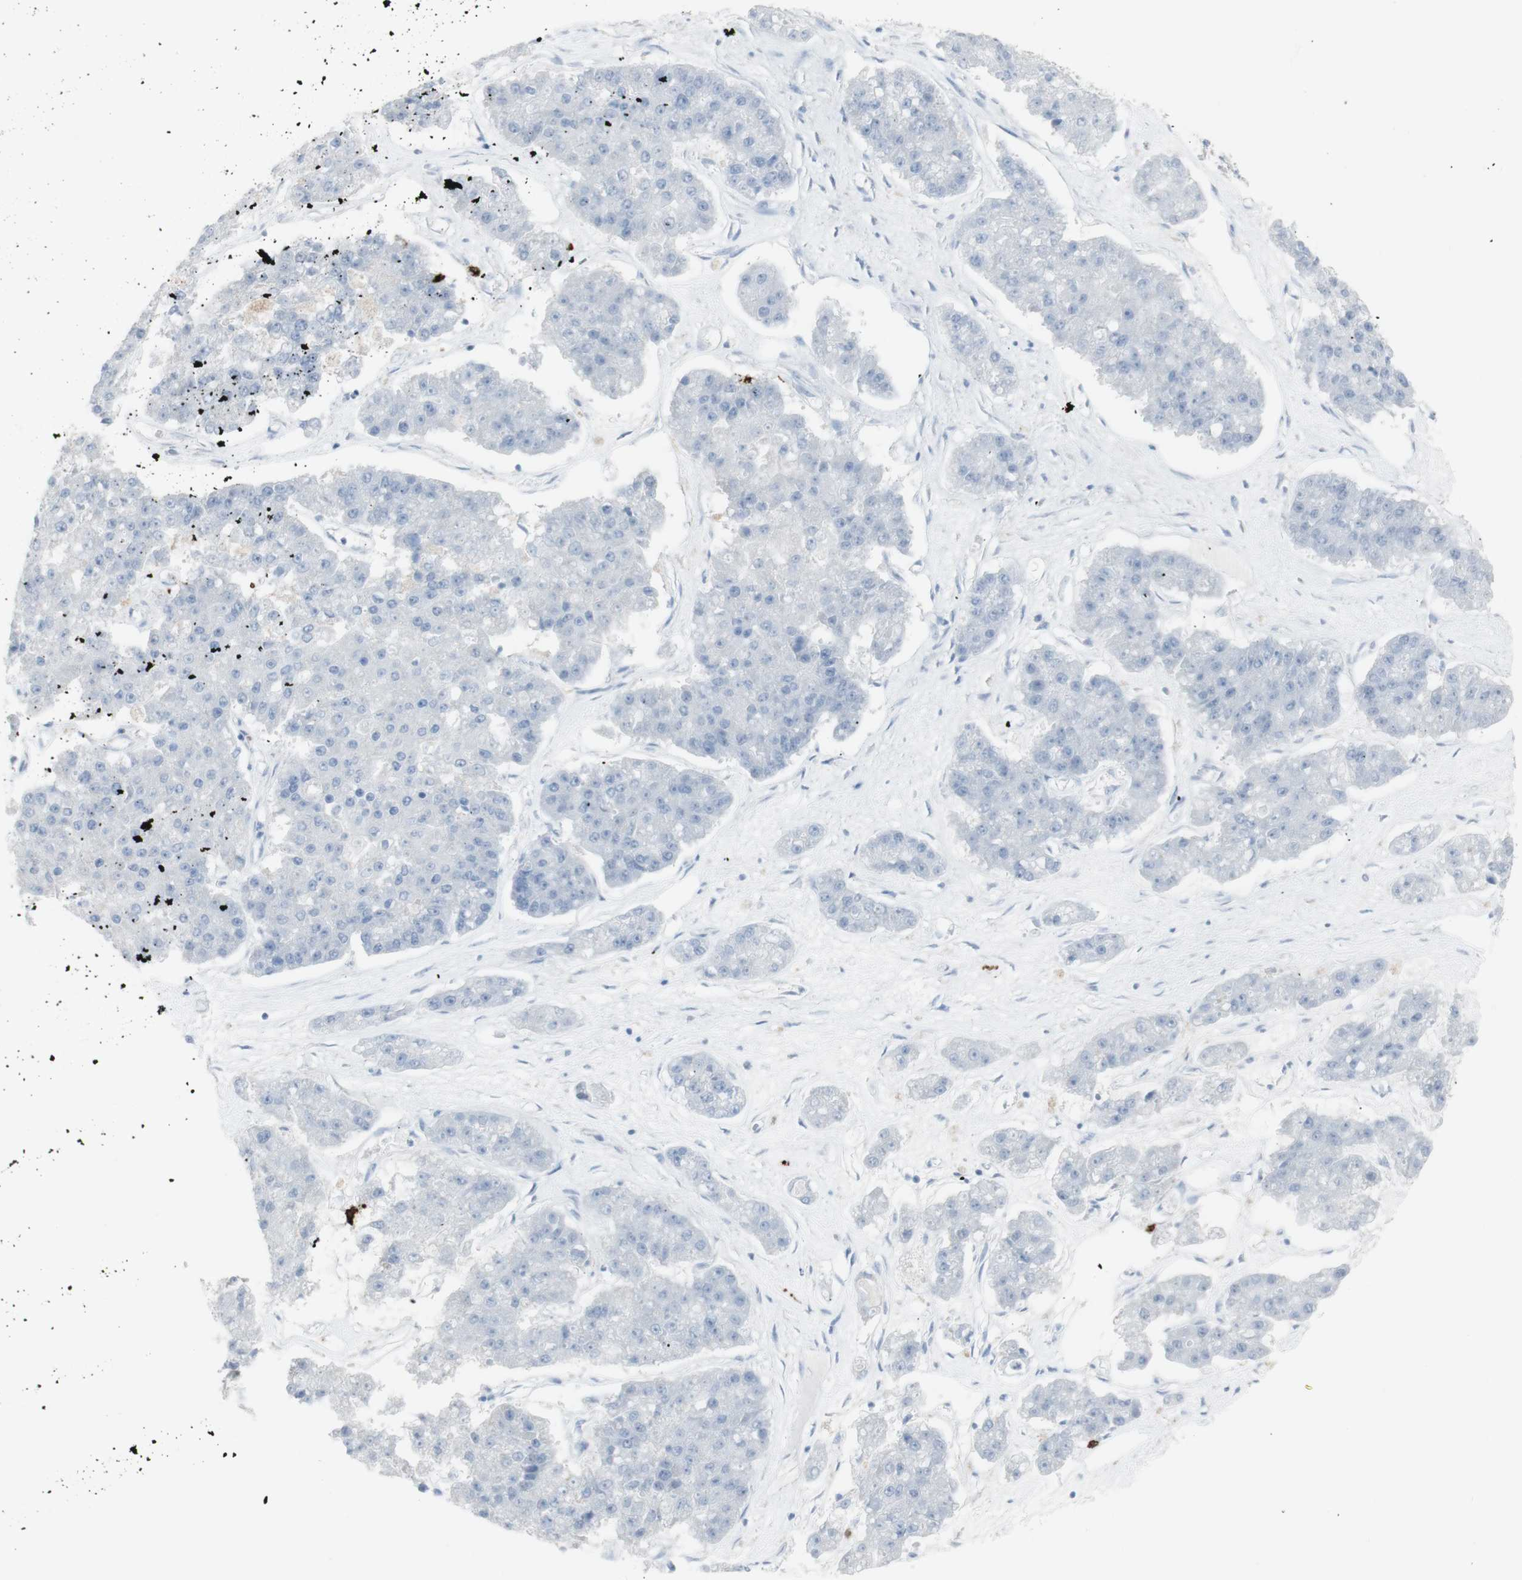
{"staining": {"intensity": "negative", "quantity": "none", "location": "none"}, "tissue": "pancreatic cancer", "cell_type": "Tumor cells", "image_type": "cancer", "snomed": [{"axis": "morphology", "description": "Adenocarcinoma, NOS"}, {"axis": "topography", "description": "Pancreas"}], "caption": "Pancreatic cancer stained for a protein using immunohistochemistry (IHC) demonstrates no expression tumor cells.", "gene": "CD207", "patient": {"sex": "male", "age": 50}}